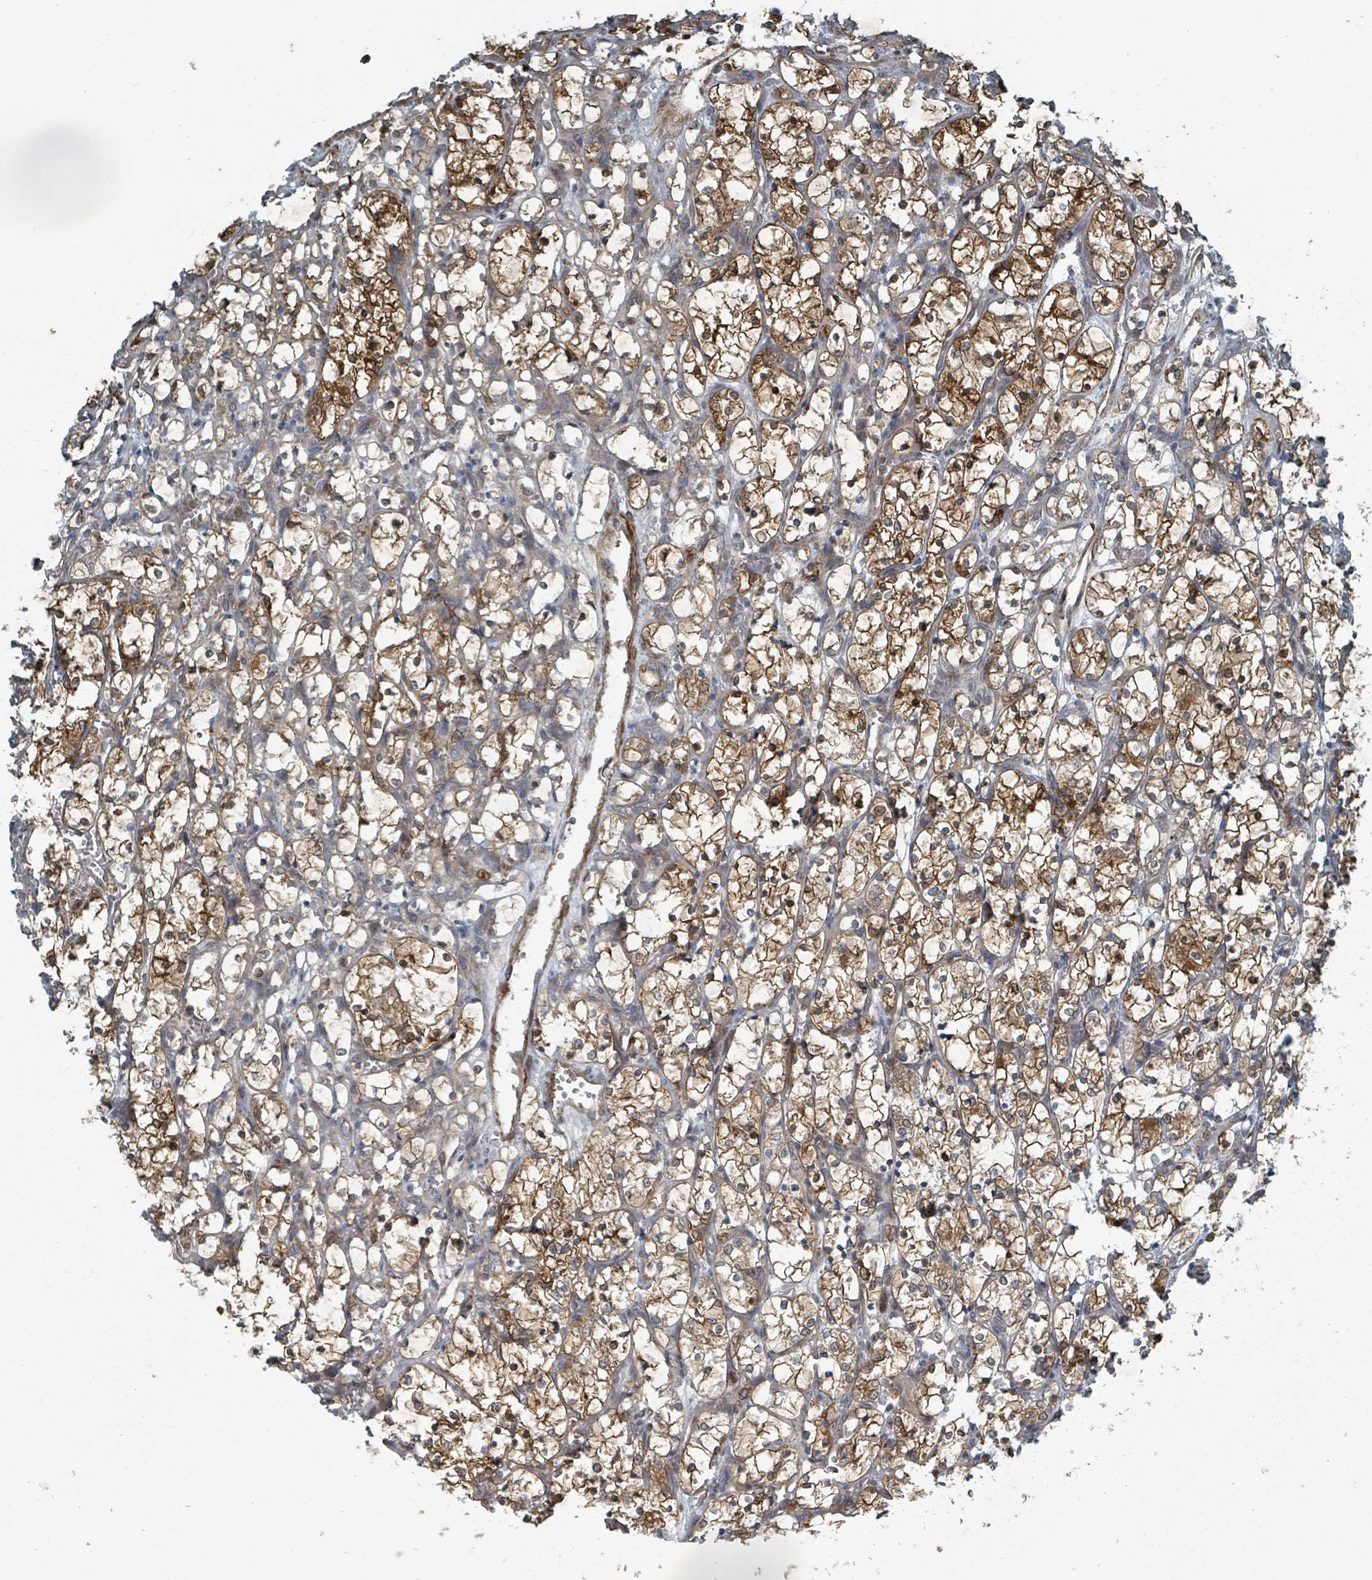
{"staining": {"intensity": "moderate", "quantity": ">75%", "location": "cytoplasmic/membranous"}, "tissue": "renal cancer", "cell_type": "Tumor cells", "image_type": "cancer", "snomed": [{"axis": "morphology", "description": "Adenocarcinoma, NOS"}, {"axis": "topography", "description": "Kidney"}], "caption": "Moderate cytoplasmic/membranous protein staining is seen in approximately >75% of tumor cells in adenocarcinoma (renal).", "gene": "RHPN2", "patient": {"sex": "female", "age": 69}}